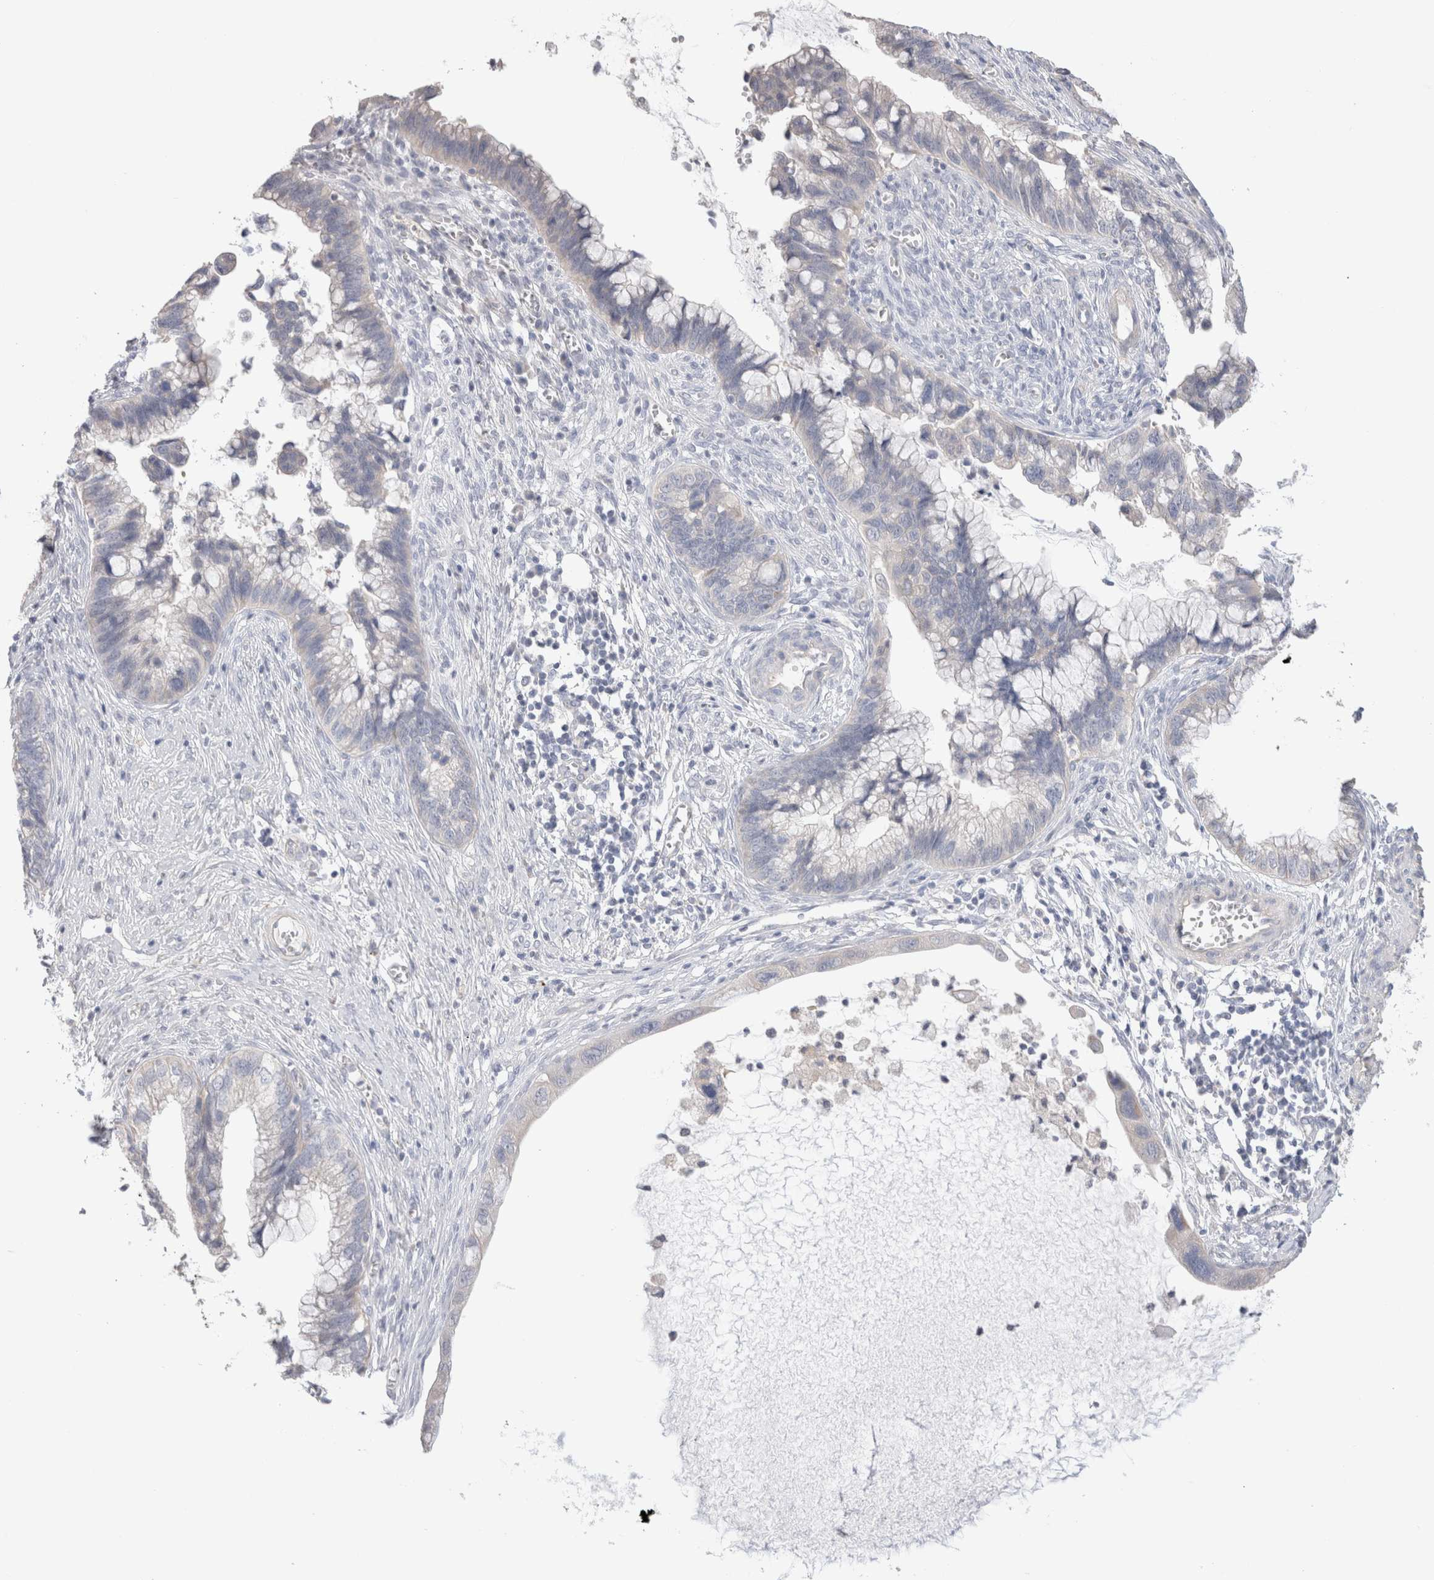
{"staining": {"intensity": "negative", "quantity": "none", "location": "none"}, "tissue": "cervical cancer", "cell_type": "Tumor cells", "image_type": "cancer", "snomed": [{"axis": "morphology", "description": "Adenocarcinoma, NOS"}, {"axis": "topography", "description": "Cervix"}], "caption": "Tumor cells show no significant positivity in adenocarcinoma (cervical). (DAB (3,3'-diaminobenzidine) IHC with hematoxylin counter stain).", "gene": "DMD", "patient": {"sex": "female", "age": 44}}